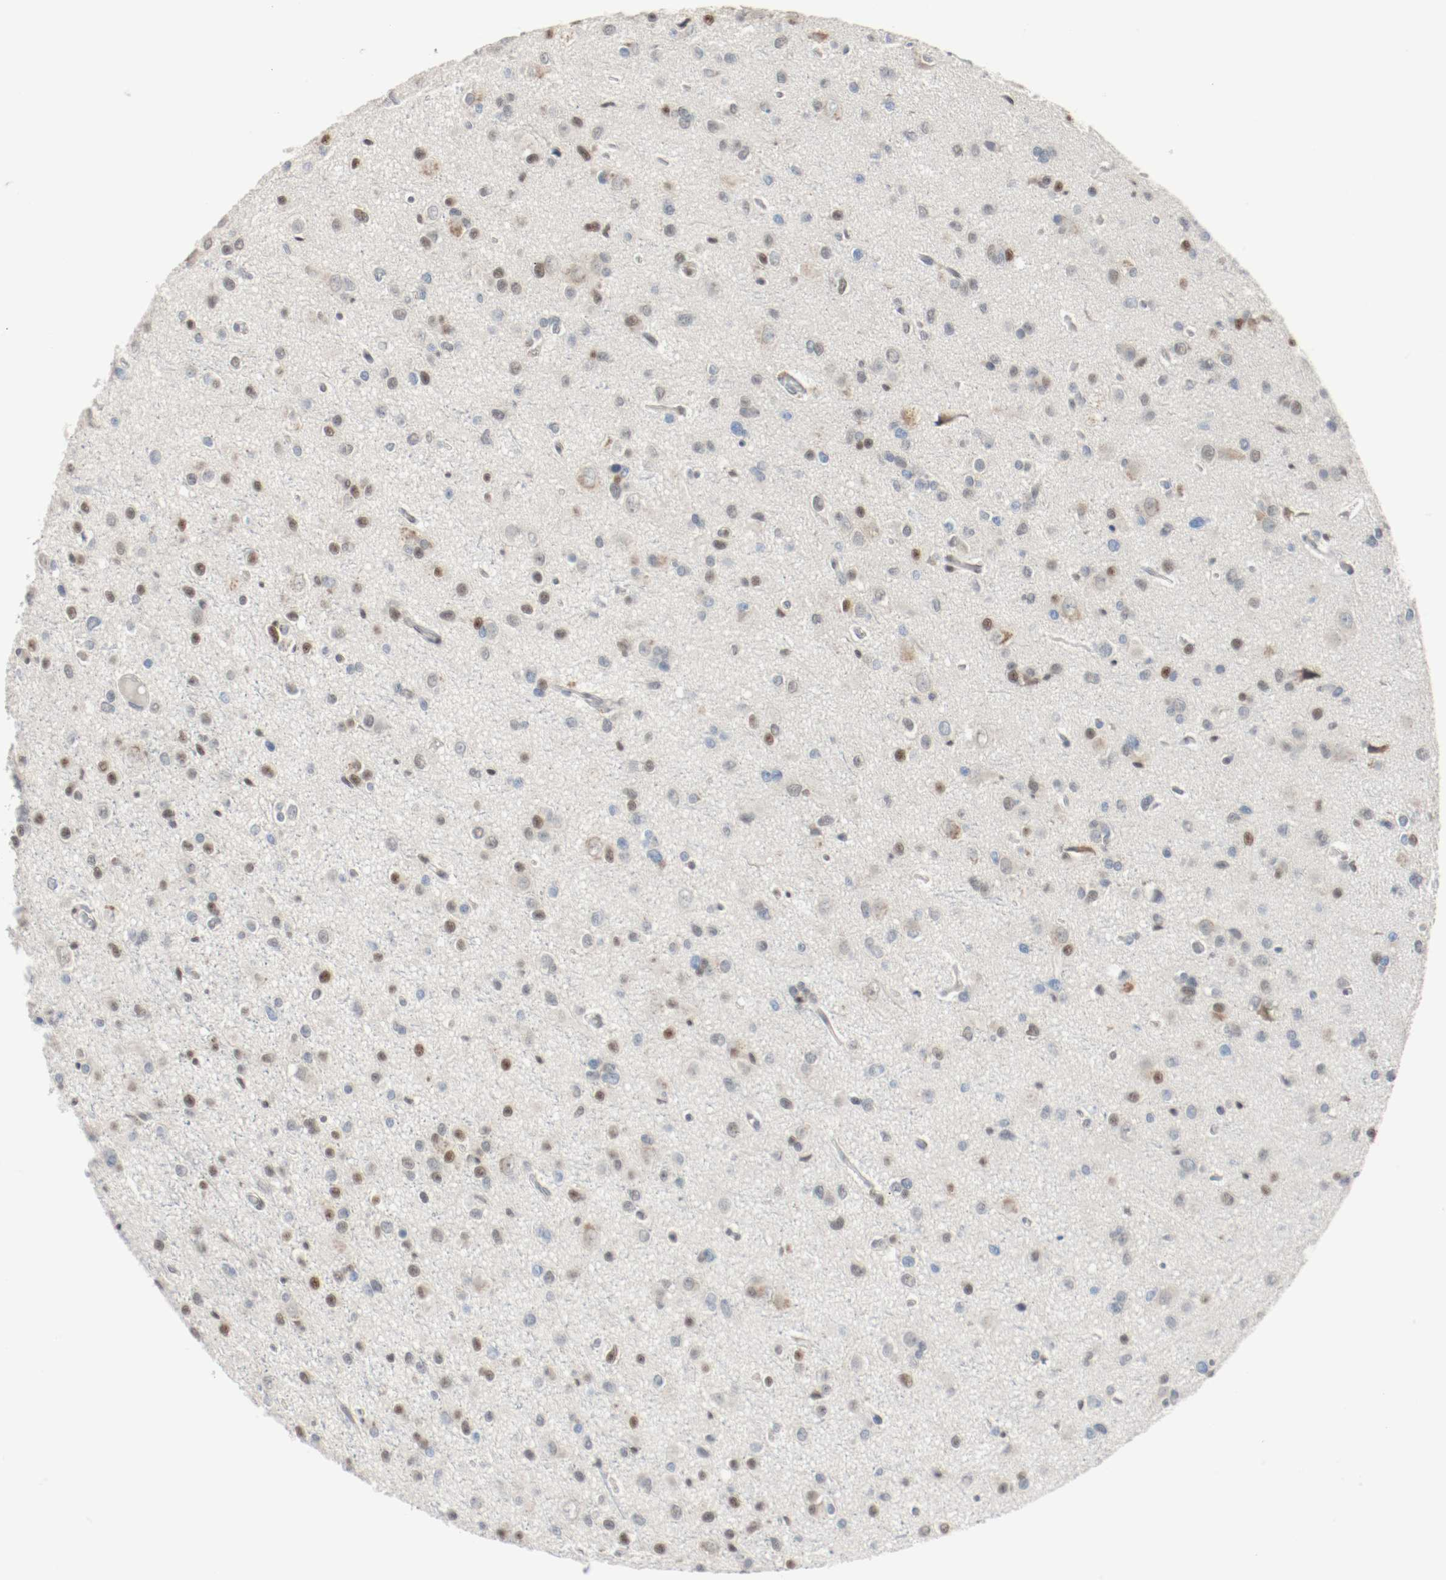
{"staining": {"intensity": "moderate", "quantity": "25%-75%", "location": "nuclear"}, "tissue": "glioma", "cell_type": "Tumor cells", "image_type": "cancer", "snomed": [{"axis": "morphology", "description": "Glioma, malignant, Low grade"}, {"axis": "topography", "description": "Brain"}], "caption": "A medium amount of moderate nuclear expression is present in about 25%-75% of tumor cells in malignant glioma (low-grade) tissue. The protein is shown in brown color, while the nuclei are stained blue.", "gene": "ASH1L", "patient": {"sex": "male", "age": 42}}